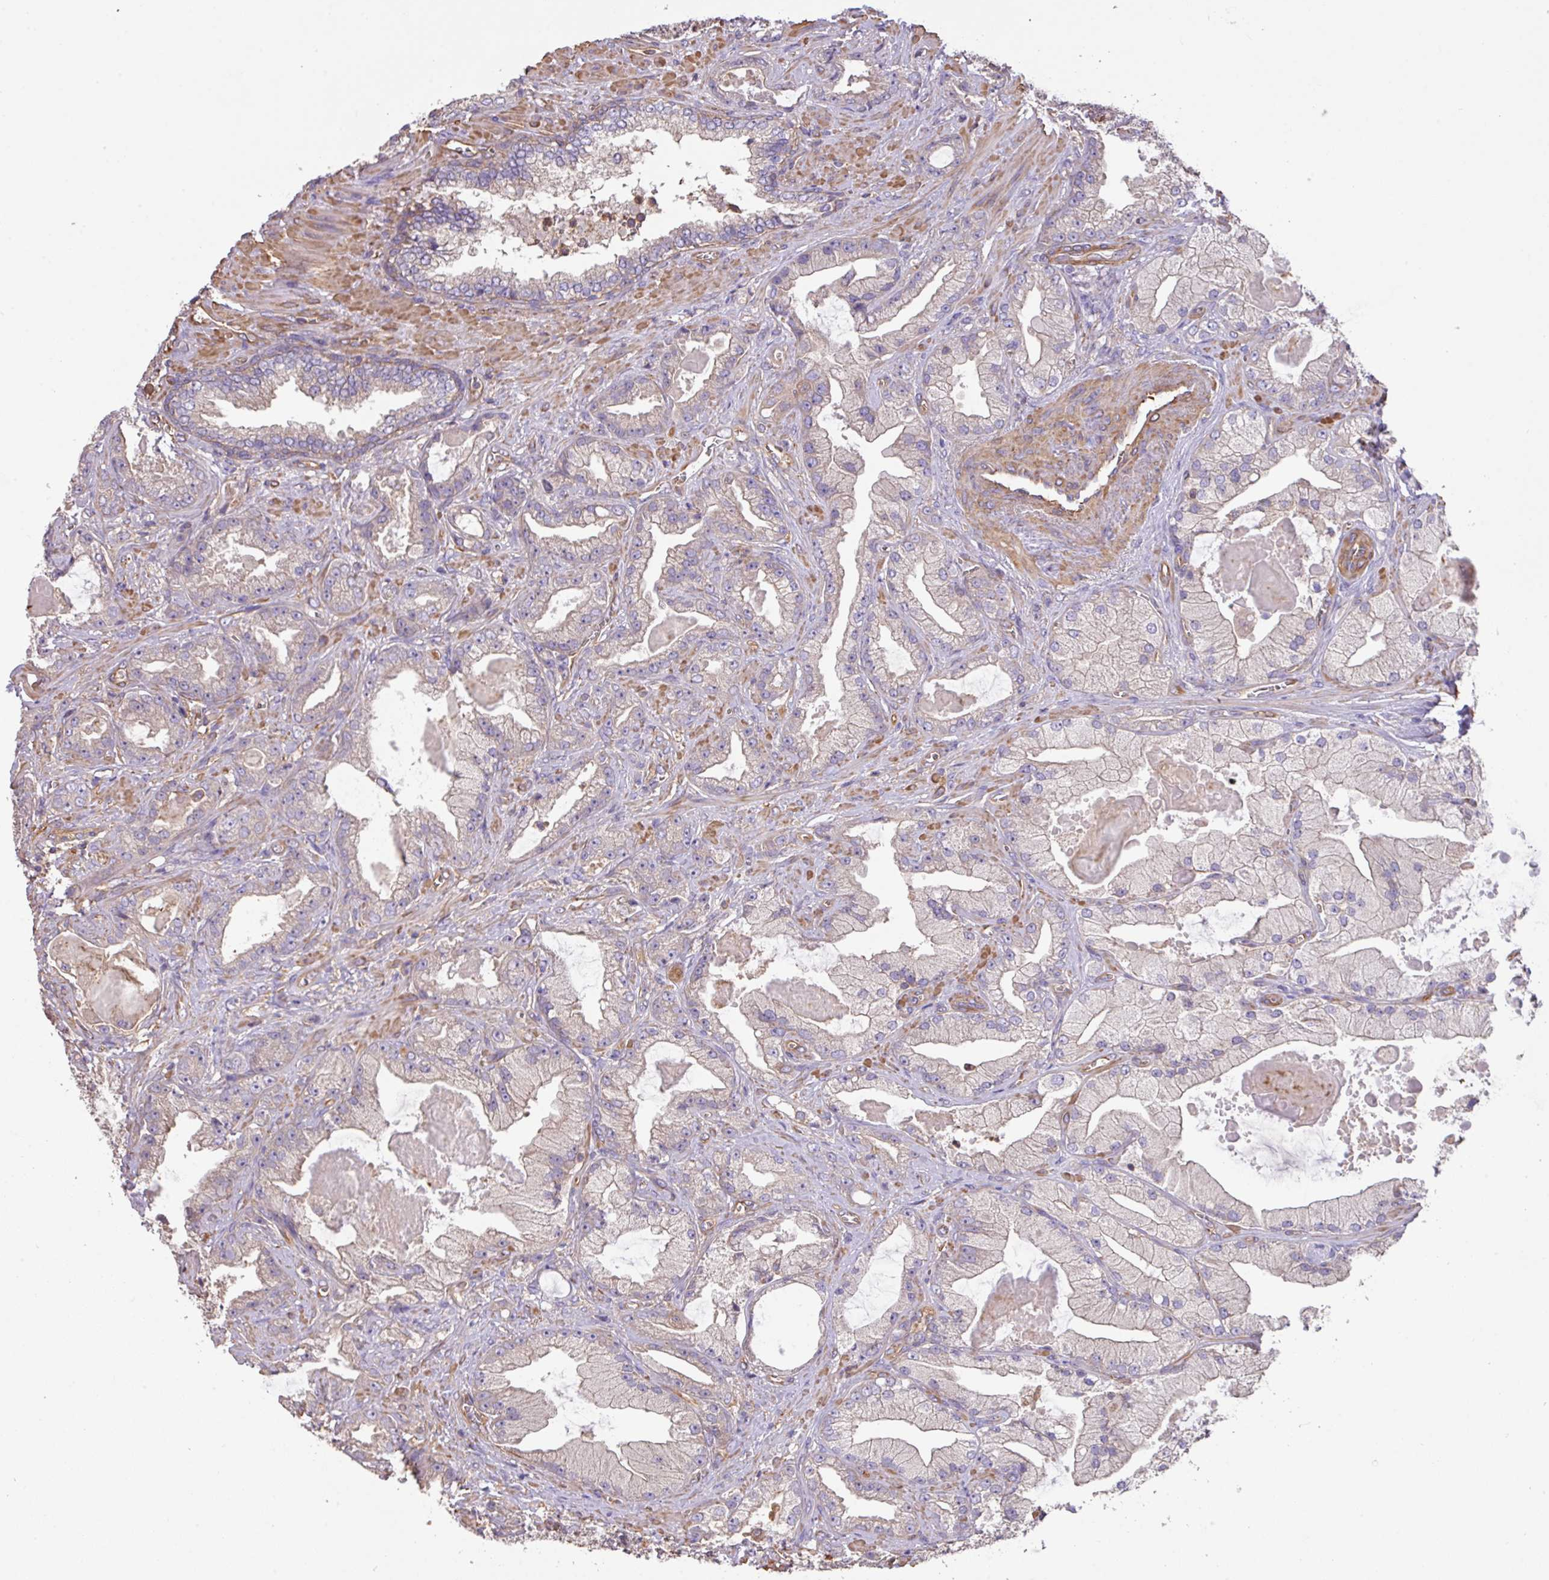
{"staining": {"intensity": "negative", "quantity": "none", "location": "none"}, "tissue": "prostate cancer", "cell_type": "Tumor cells", "image_type": "cancer", "snomed": [{"axis": "morphology", "description": "Adenocarcinoma, High grade"}, {"axis": "topography", "description": "Prostate"}], "caption": "DAB immunohistochemical staining of prostate high-grade adenocarcinoma exhibits no significant positivity in tumor cells.", "gene": "CALML4", "patient": {"sex": "male", "age": 68}}